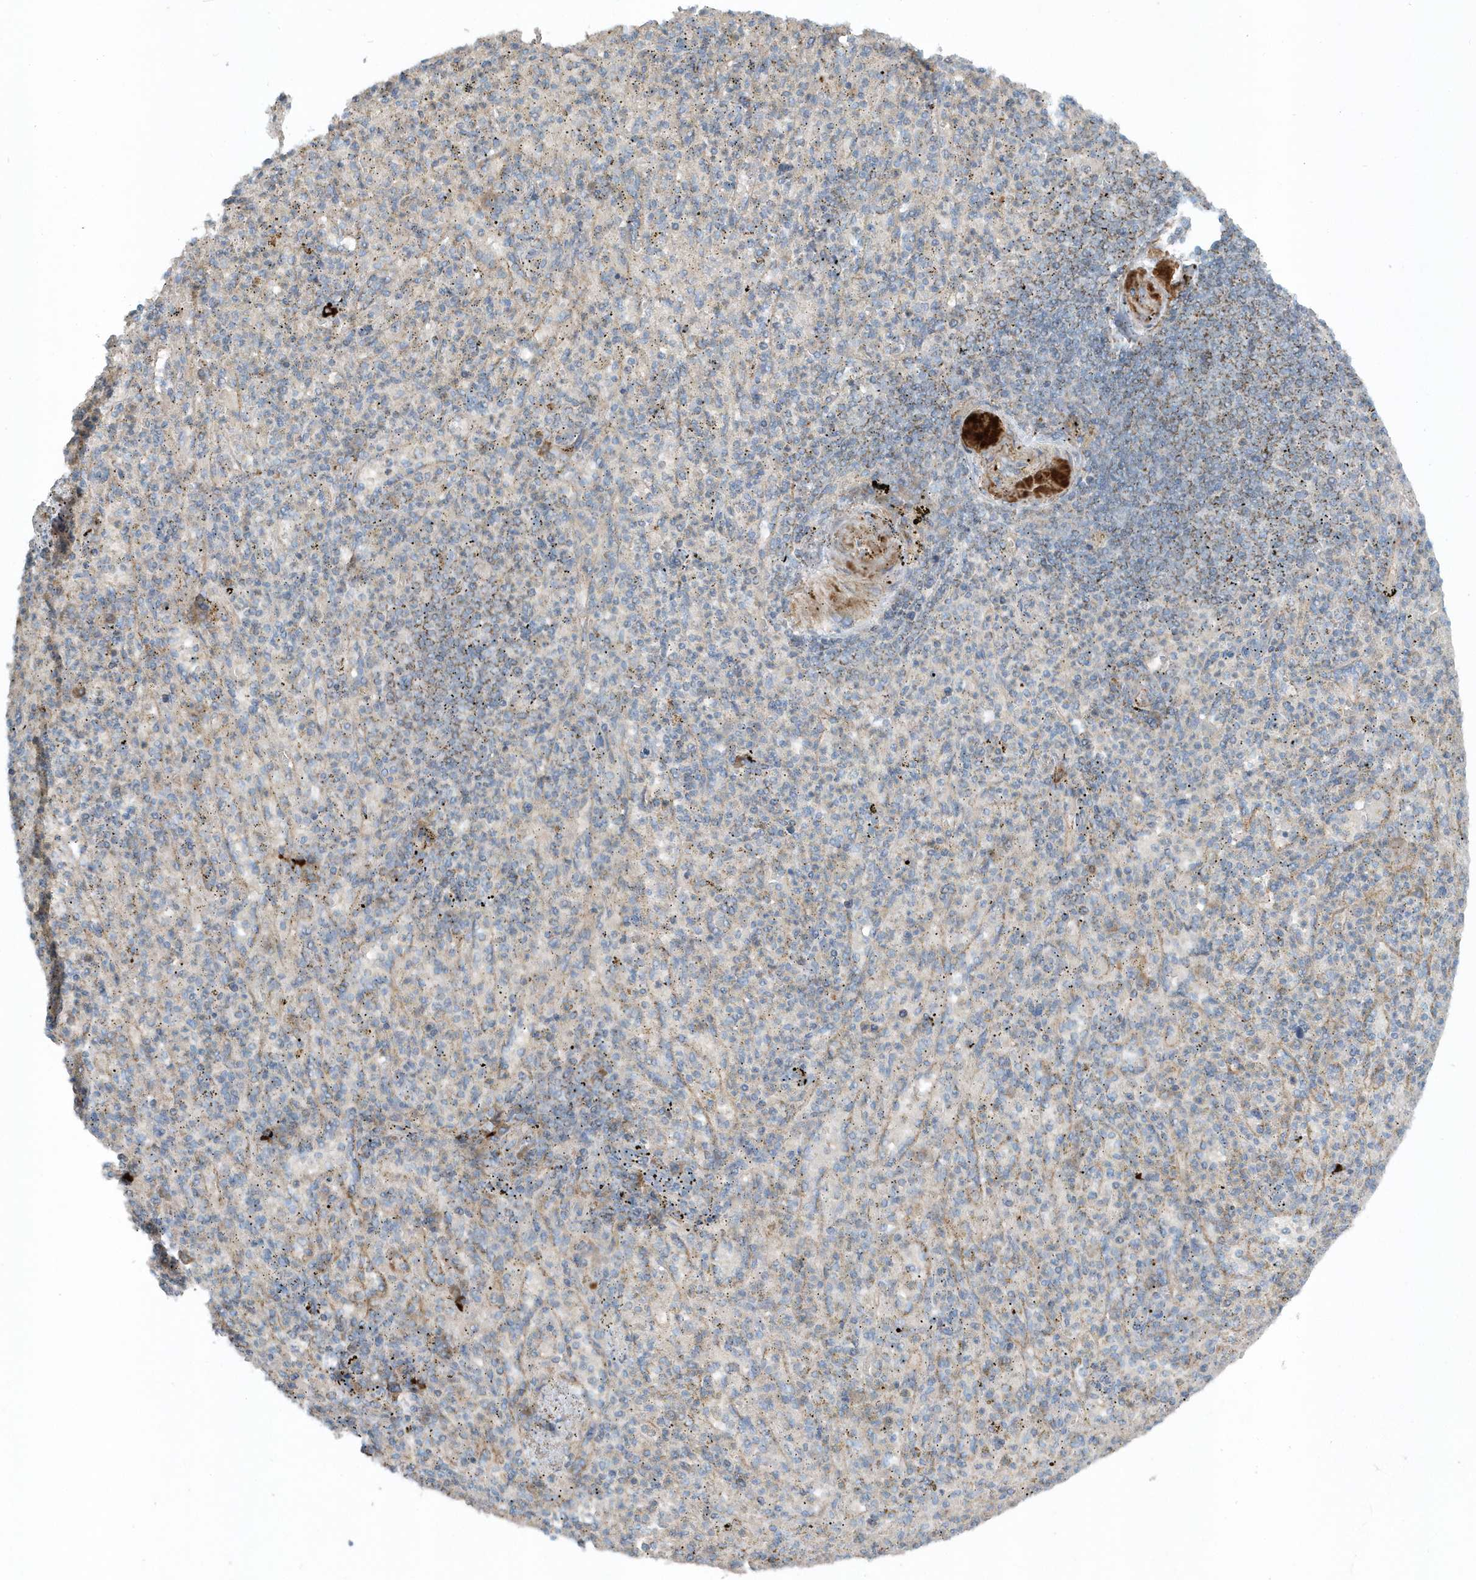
{"staining": {"intensity": "weak", "quantity": "<25%", "location": "cytoplasmic/membranous"}, "tissue": "spleen", "cell_type": "Cells in red pulp", "image_type": "normal", "snomed": [{"axis": "morphology", "description": "Normal tissue, NOS"}, {"axis": "topography", "description": "Spleen"}], "caption": "An image of human spleen is negative for staining in cells in red pulp.", "gene": "SLC38A2", "patient": {"sex": "female", "age": 74}}